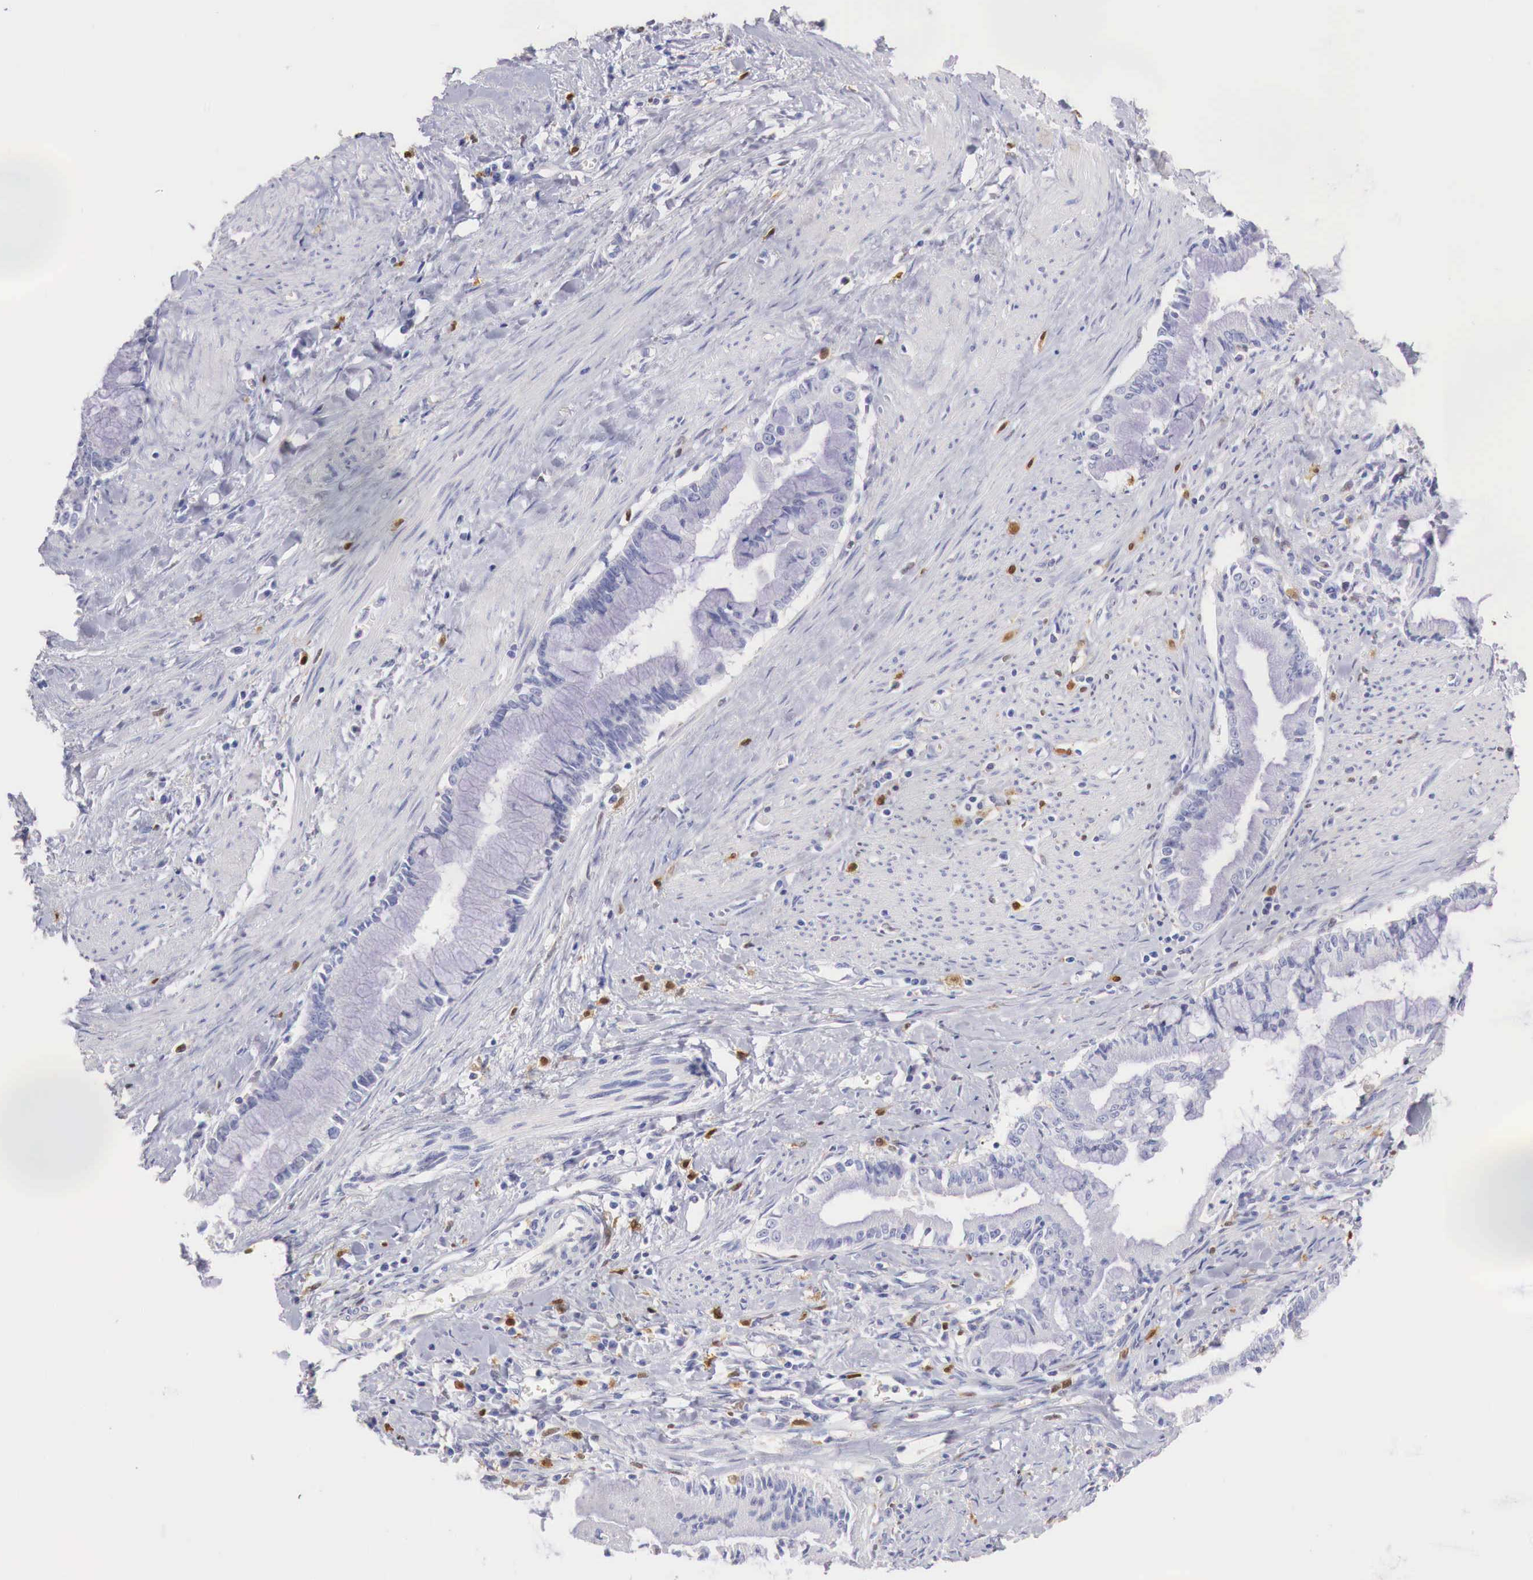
{"staining": {"intensity": "negative", "quantity": "none", "location": "none"}, "tissue": "pancreatic cancer", "cell_type": "Tumor cells", "image_type": "cancer", "snomed": [{"axis": "morphology", "description": "Adenocarcinoma, NOS"}, {"axis": "topography", "description": "Pancreas"}], "caption": "This is an immunohistochemistry (IHC) image of pancreatic cancer. There is no positivity in tumor cells.", "gene": "RENBP", "patient": {"sex": "male", "age": 59}}